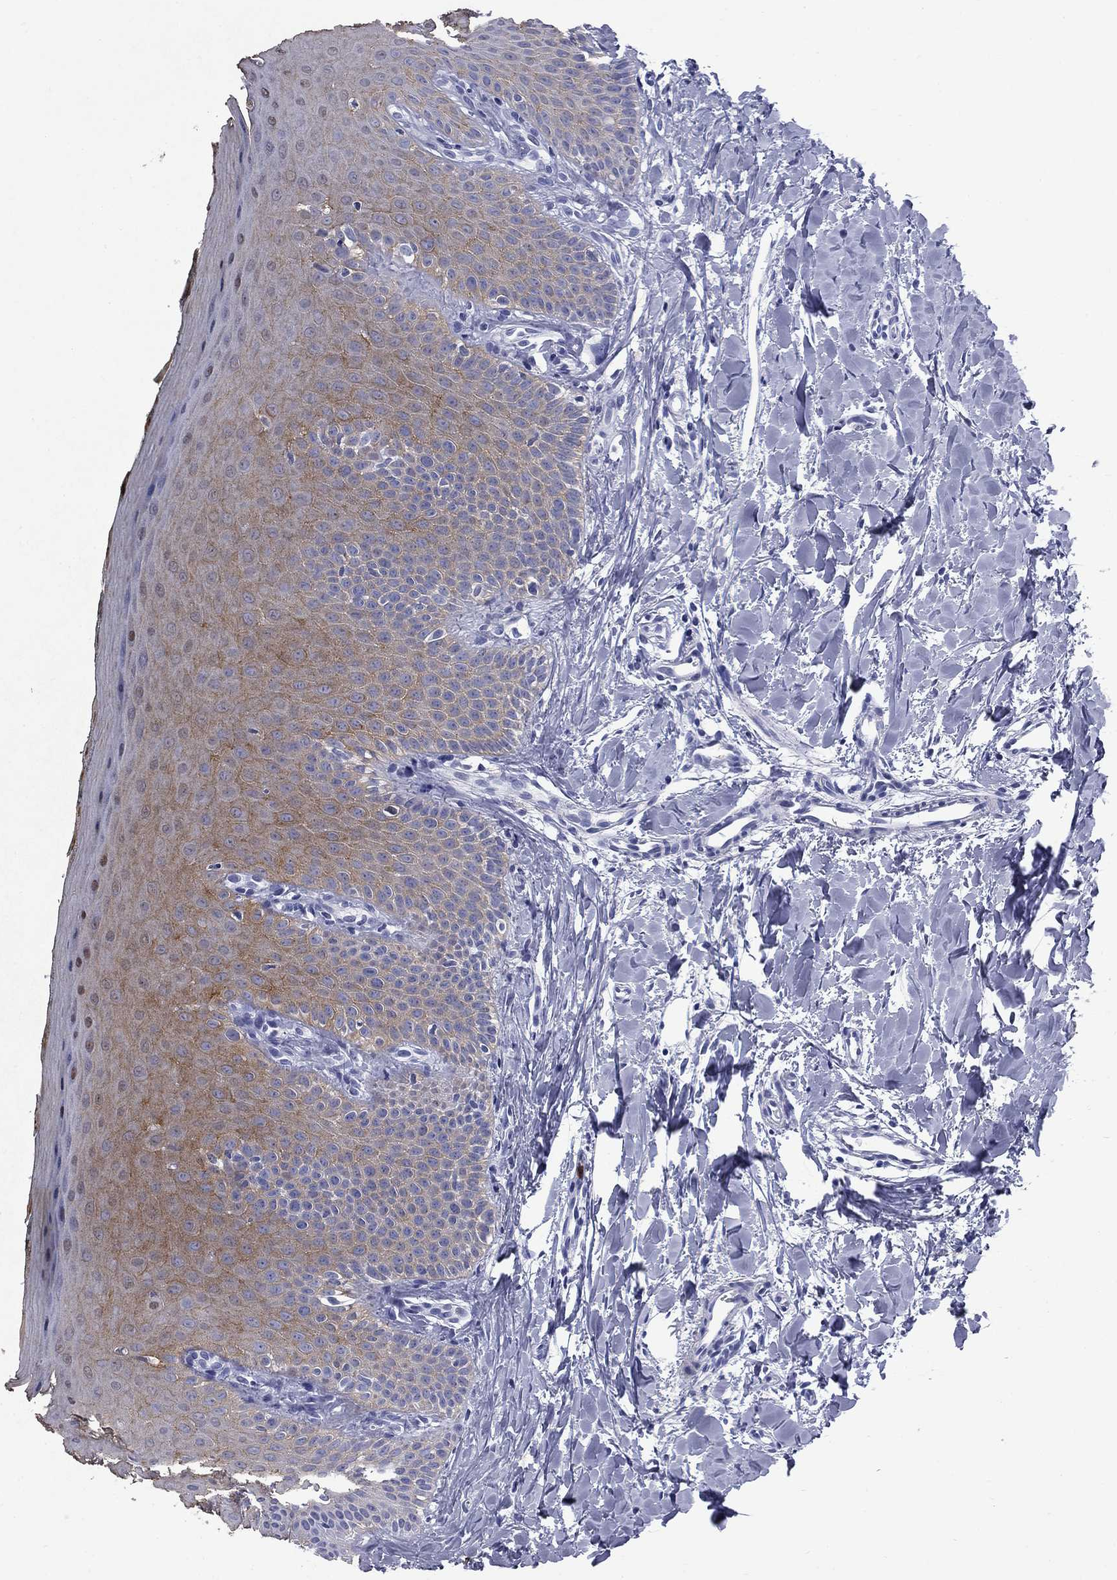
{"staining": {"intensity": "moderate", "quantity": "<25%", "location": "cytoplasmic/membranous"}, "tissue": "oral mucosa", "cell_type": "Squamous epithelial cells", "image_type": "normal", "snomed": [{"axis": "morphology", "description": "Normal tissue, NOS"}, {"axis": "topography", "description": "Oral tissue"}], "caption": "Immunohistochemistry of benign human oral mucosa reveals low levels of moderate cytoplasmic/membranous staining in approximately <25% of squamous epithelial cells.", "gene": "TRIM29", "patient": {"sex": "female", "age": 43}}